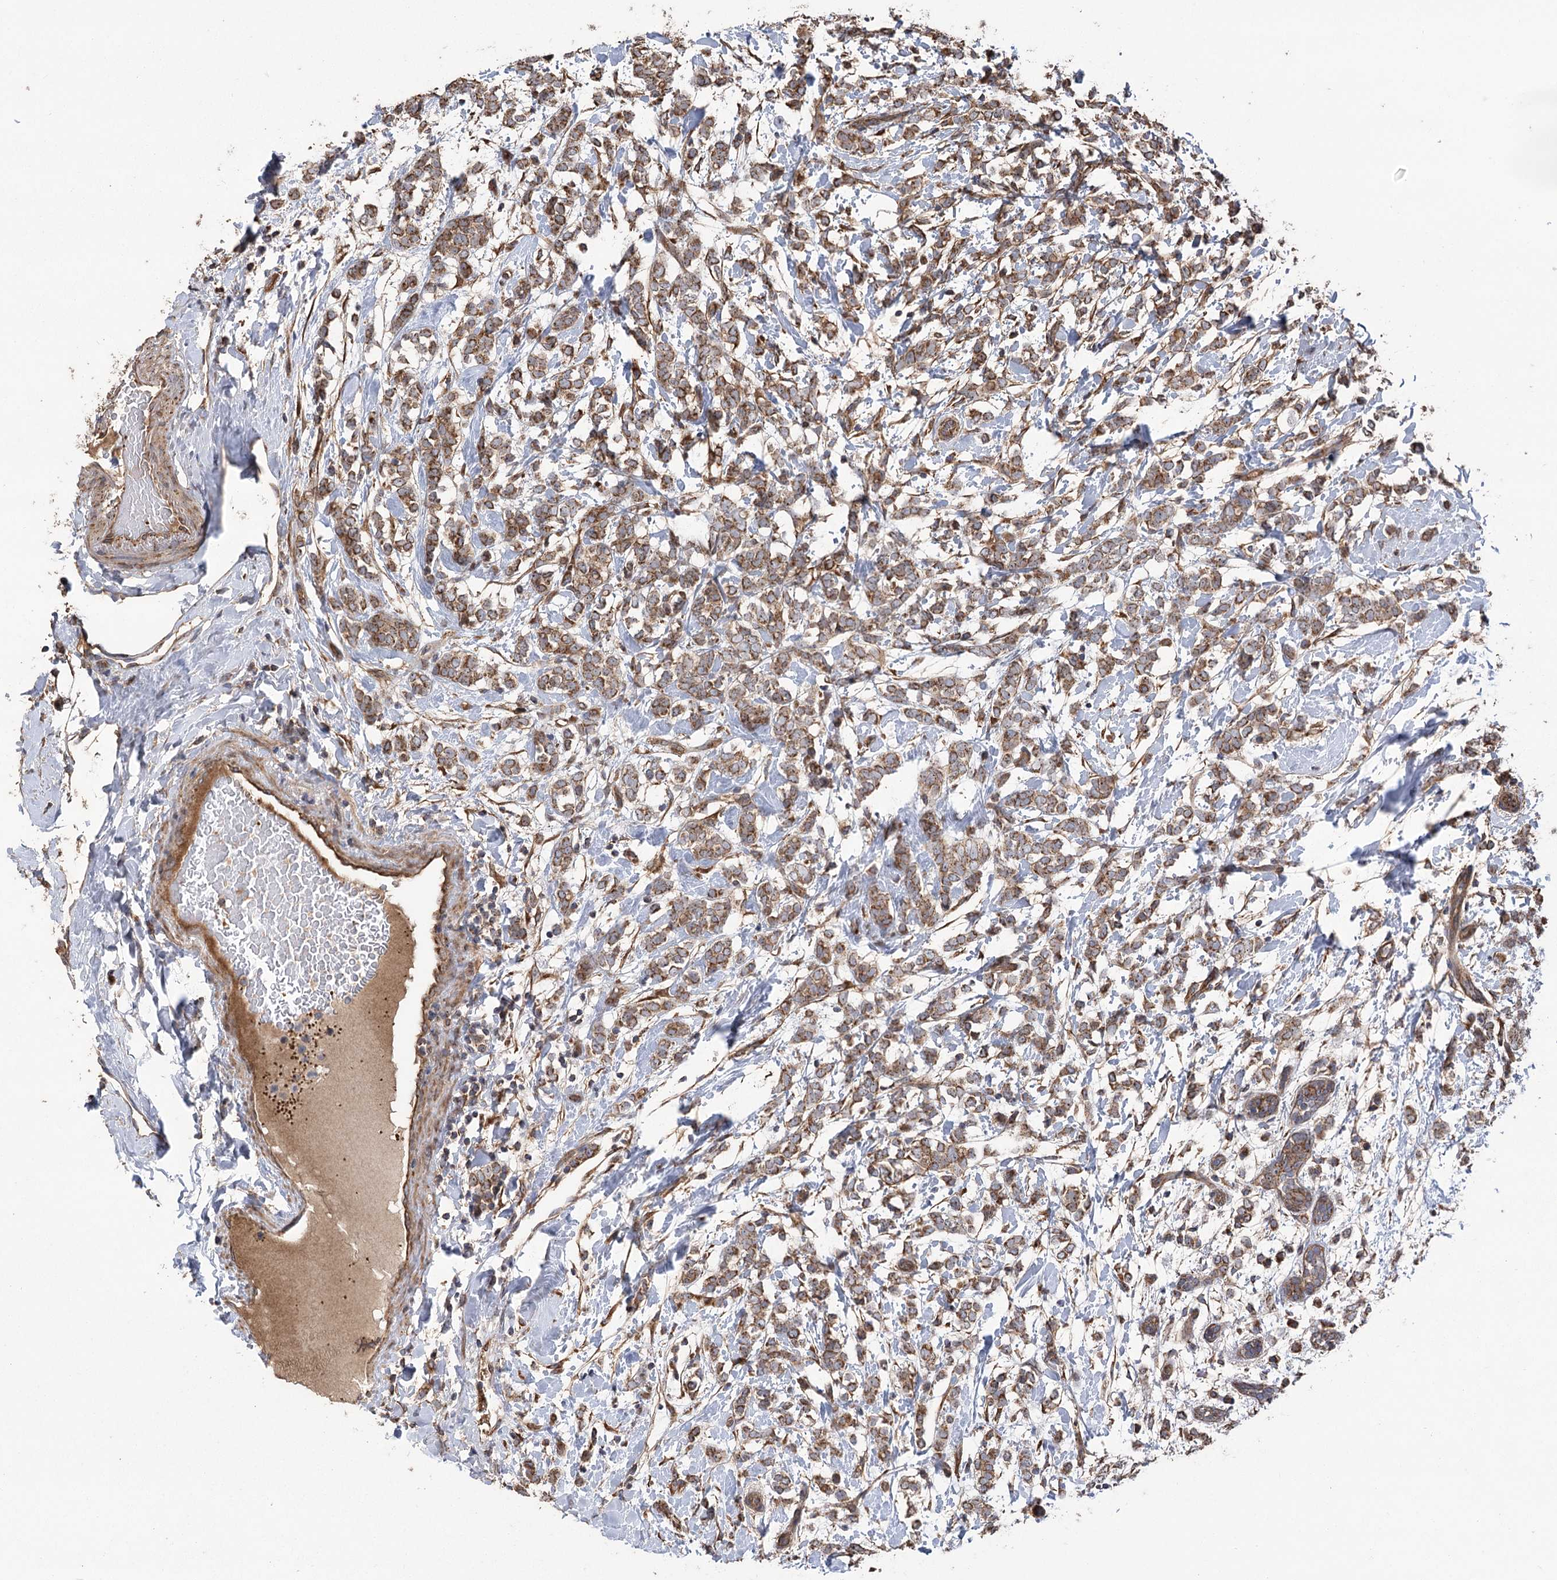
{"staining": {"intensity": "moderate", "quantity": ">75%", "location": "cytoplasmic/membranous"}, "tissue": "breast cancer", "cell_type": "Tumor cells", "image_type": "cancer", "snomed": [{"axis": "morphology", "description": "Normal tissue, NOS"}, {"axis": "morphology", "description": "Lobular carcinoma"}, {"axis": "topography", "description": "Breast"}], "caption": "Protein analysis of breast cancer tissue displays moderate cytoplasmic/membranous positivity in approximately >75% of tumor cells. (Brightfield microscopy of DAB IHC at high magnification).", "gene": "RWDD4", "patient": {"sex": "female", "age": 47}}